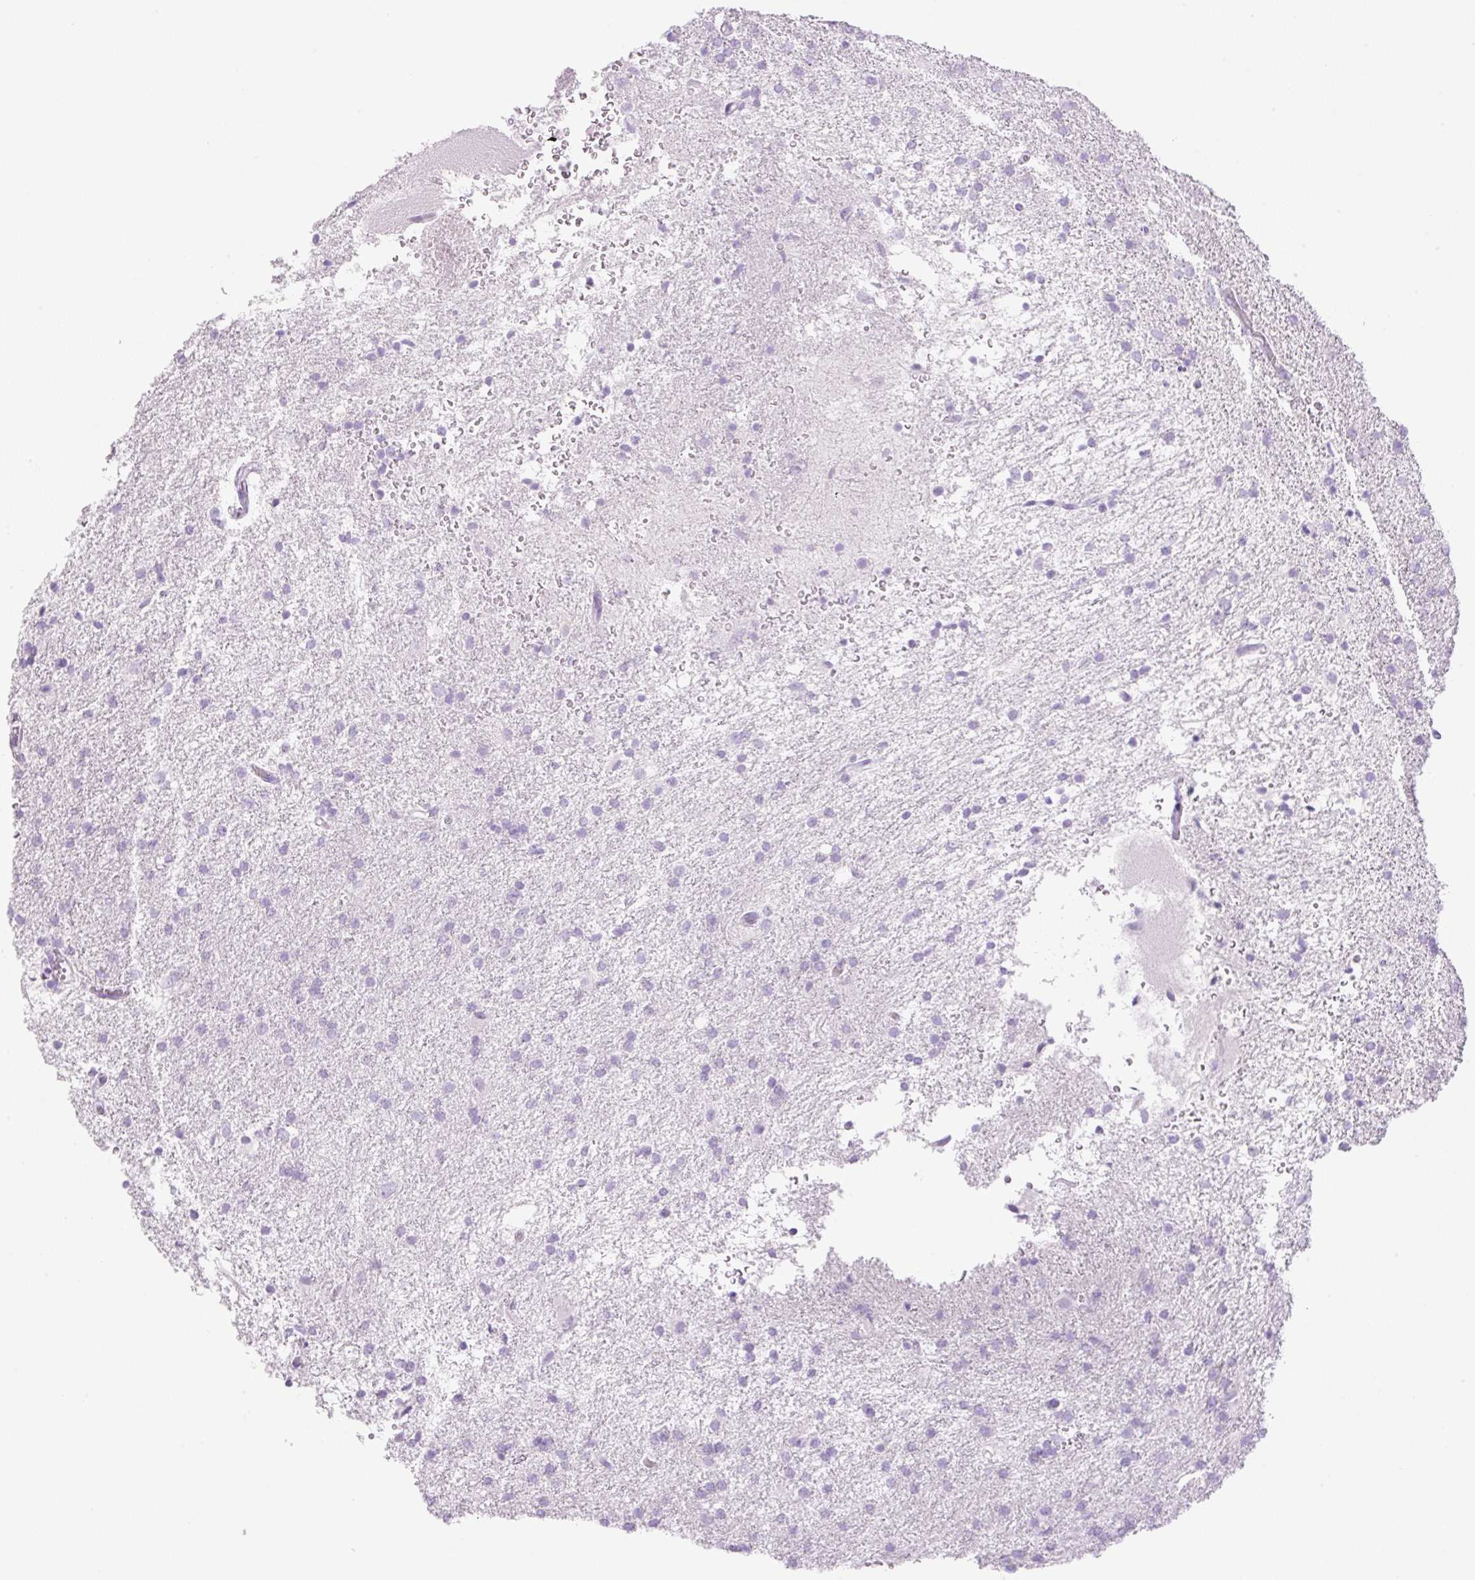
{"staining": {"intensity": "negative", "quantity": "none", "location": "none"}, "tissue": "glioma", "cell_type": "Tumor cells", "image_type": "cancer", "snomed": [{"axis": "morphology", "description": "Glioma, malignant, High grade"}, {"axis": "topography", "description": "Brain"}], "caption": "DAB (3,3'-diaminobenzidine) immunohistochemical staining of human glioma exhibits no significant expression in tumor cells. Nuclei are stained in blue.", "gene": "PALM3", "patient": {"sex": "female", "age": 50}}